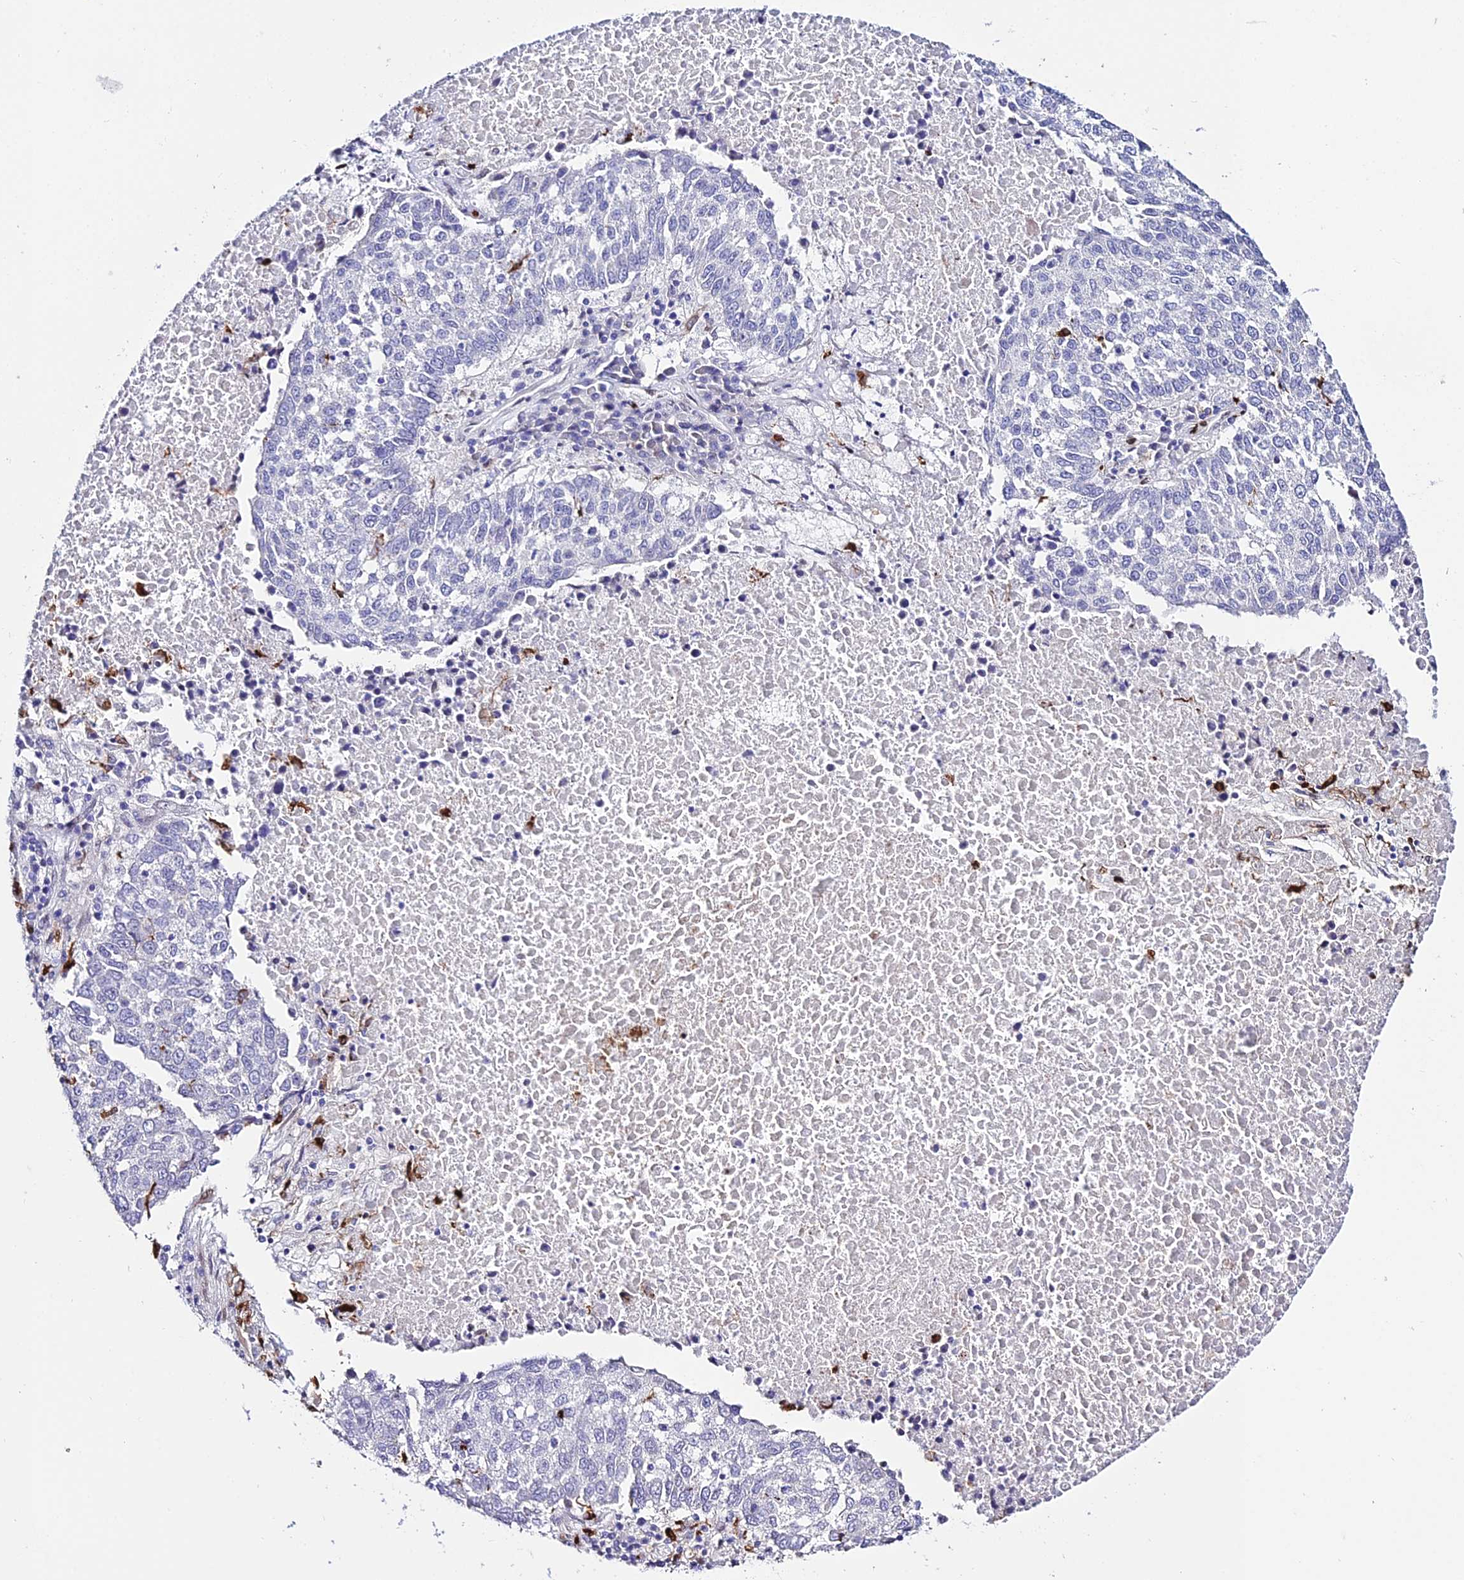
{"staining": {"intensity": "negative", "quantity": "none", "location": "none"}, "tissue": "lung cancer", "cell_type": "Tumor cells", "image_type": "cancer", "snomed": [{"axis": "morphology", "description": "Squamous cell carcinoma, NOS"}, {"axis": "topography", "description": "Lung"}], "caption": "Immunohistochemical staining of human lung cancer (squamous cell carcinoma) displays no significant expression in tumor cells.", "gene": "MCM10", "patient": {"sex": "male", "age": 73}}